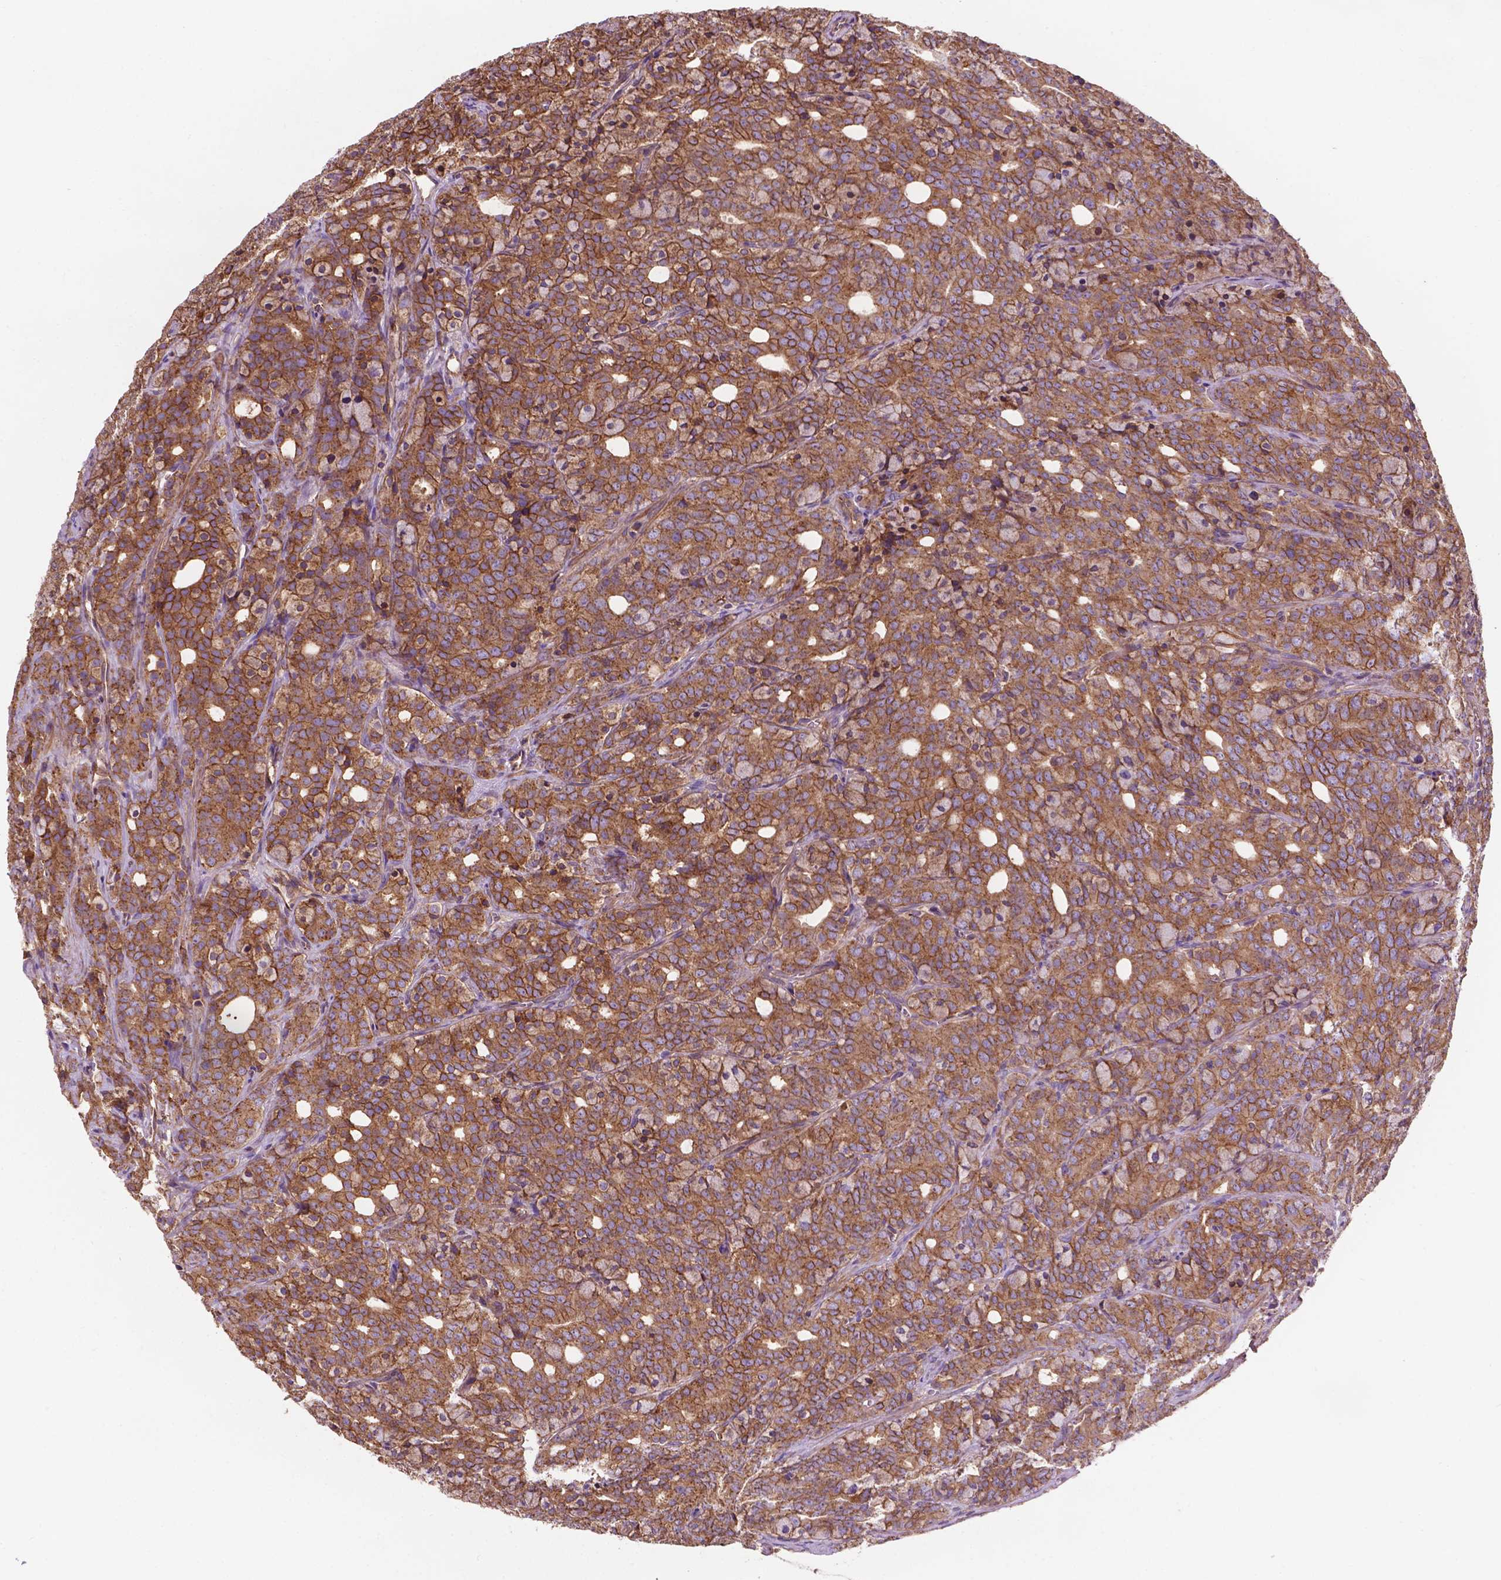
{"staining": {"intensity": "moderate", "quantity": ">75%", "location": "cytoplasmic/membranous"}, "tissue": "prostate cancer", "cell_type": "Tumor cells", "image_type": "cancer", "snomed": [{"axis": "morphology", "description": "Adenocarcinoma, High grade"}, {"axis": "topography", "description": "Prostate"}], "caption": "Human prostate cancer stained with a brown dye reveals moderate cytoplasmic/membranous positive positivity in approximately >75% of tumor cells.", "gene": "CCDC71L", "patient": {"sex": "male", "age": 84}}